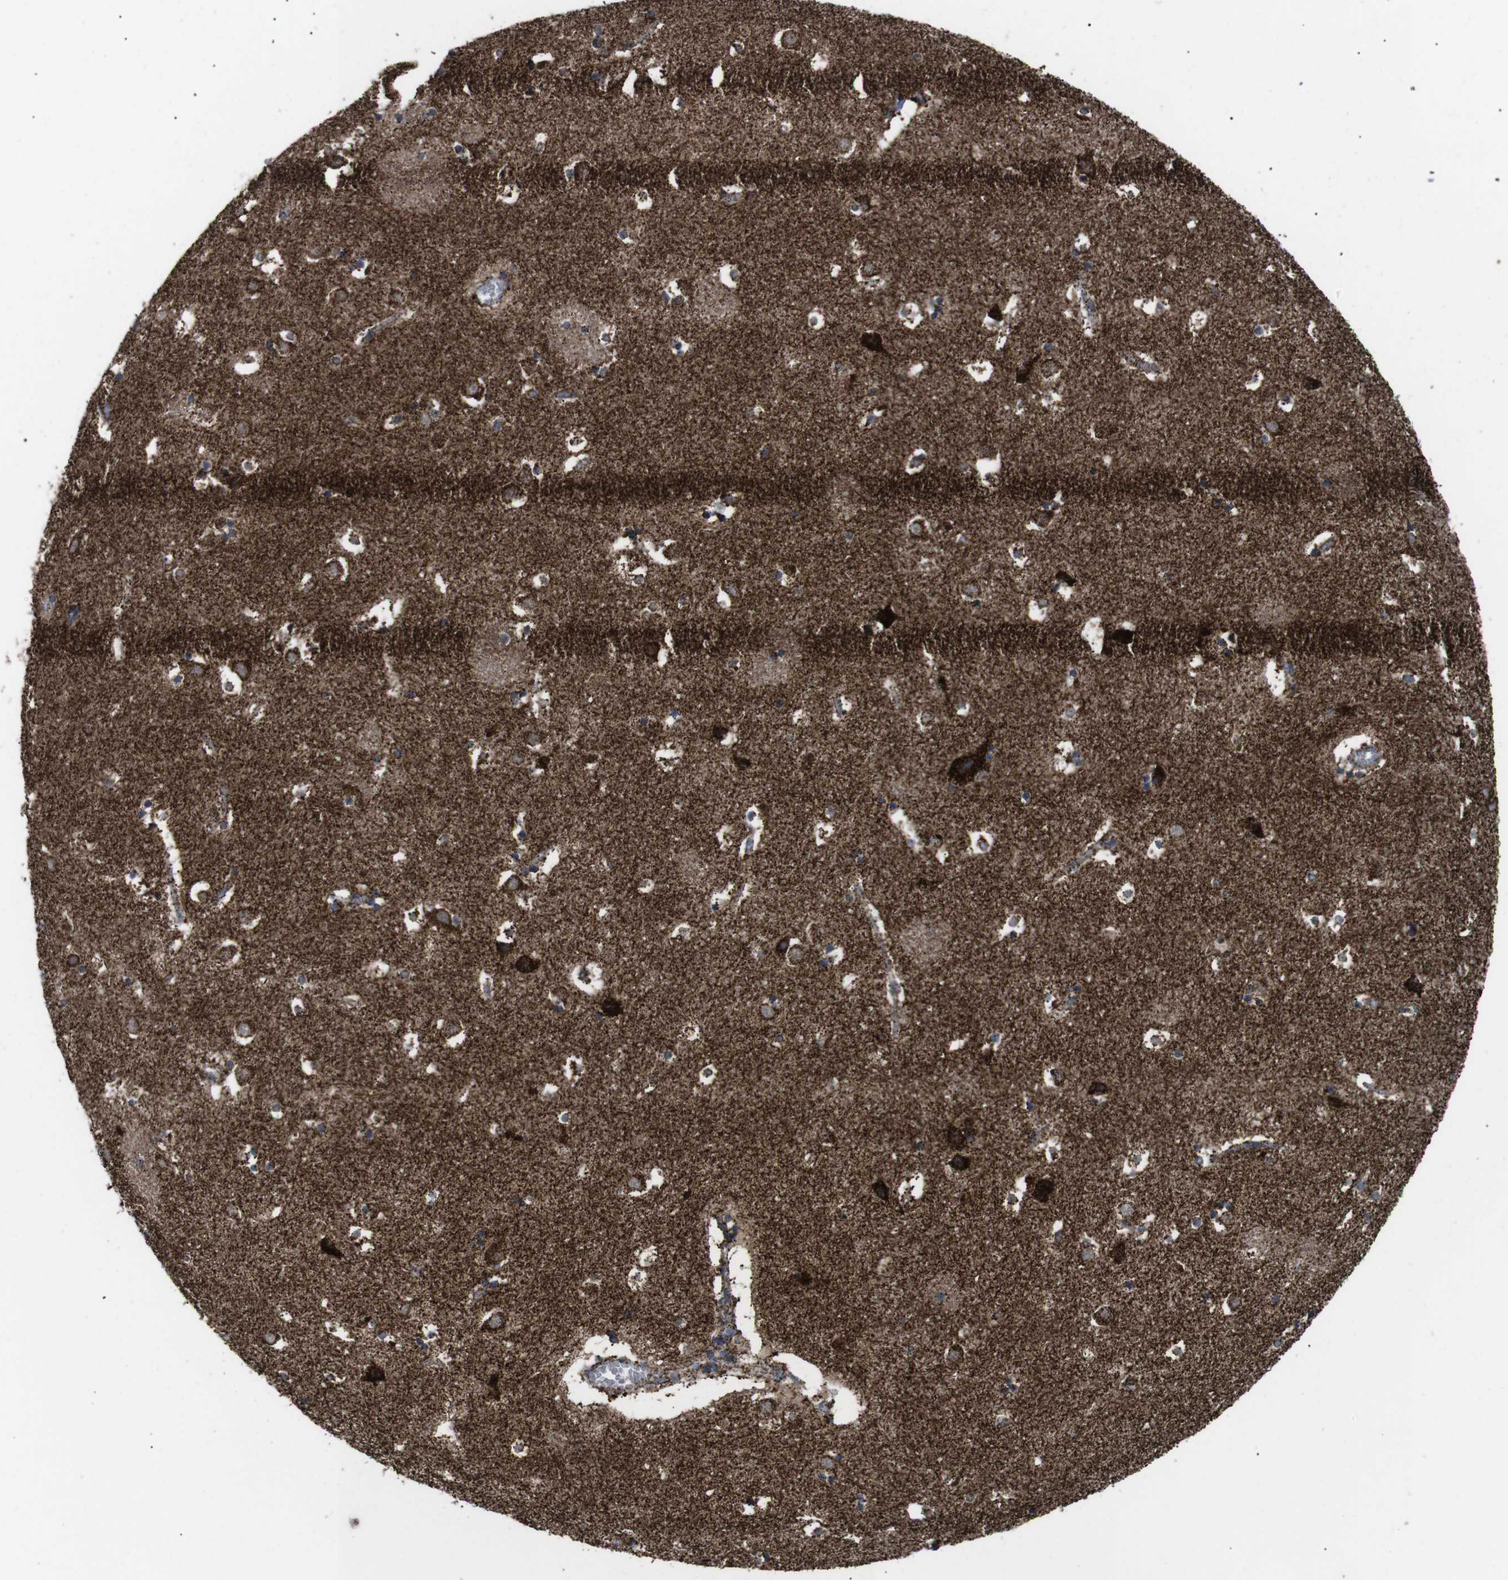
{"staining": {"intensity": "strong", "quantity": ">75%", "location": "cytoplasmic/membranous"}, "tissue": "caudate", "cell_type": "Glial cells", "image_type": "normal", "snomed": [{"axis": "morphology", "description": "Normal tissue, NOS"}, {"axis": "topography", "description": "Lateral ventricle wall"}], "caption": "An image of caudate stained for a protein displays strong cytoplasmic/membranous brown staining in glial cells.", "gene": "ATP5F1A", "patient": {"sex": "male", "age": 45}}